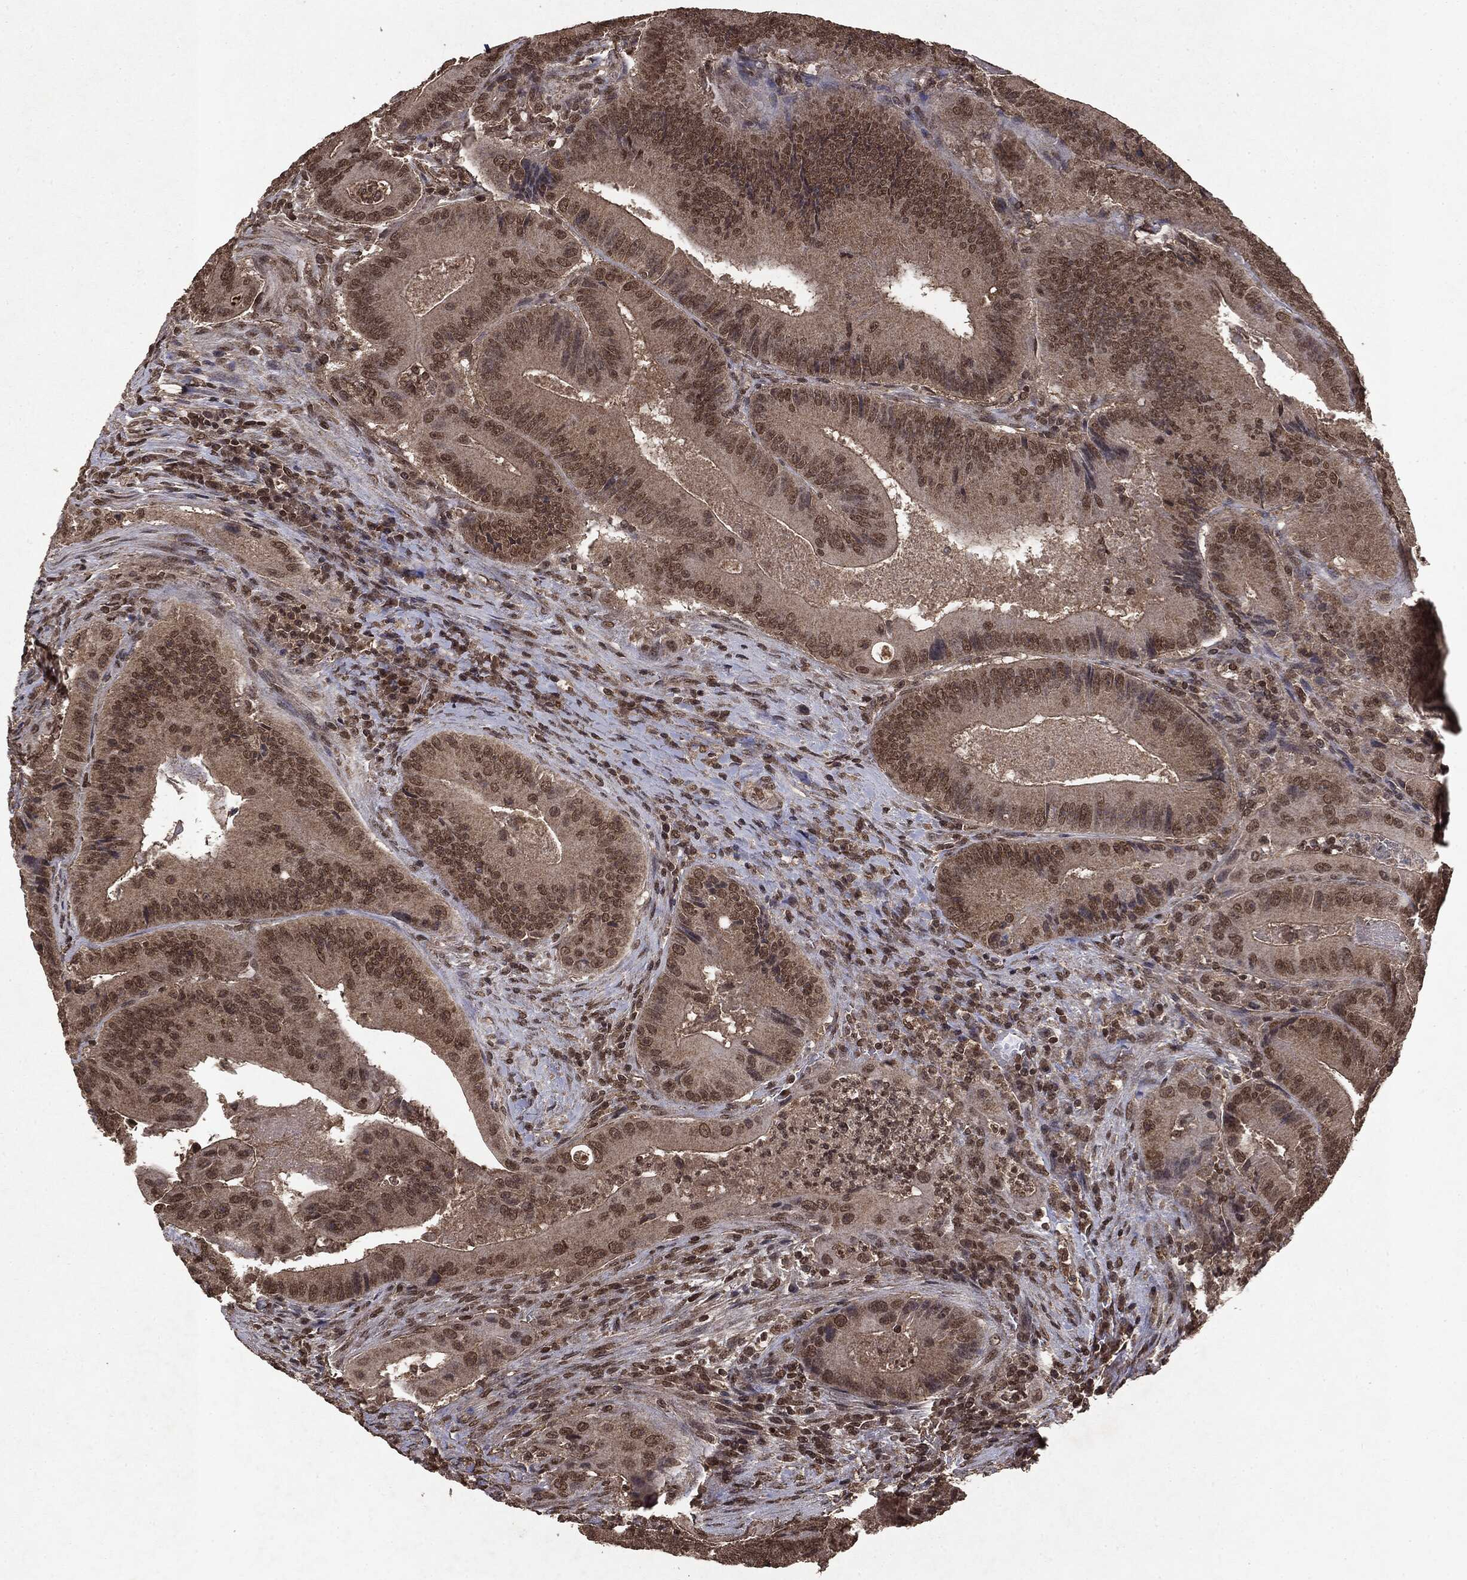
{"staining": {"intensity": "weak", "quantity": "25%-75%", "location": "cytoplasmic/membranous,nuclear"}, "tissue": "colorectal cancer", "cell_type": "Tumor cells", "image_type": "cancer", "snomed": [{"axis": "morphology", "description": "Adenocarcinoma, NOS"}, {"axis": "topography", "description": "Colon"}], "caption": "IHC of human colorectal adenocarcinoma demonstrates low levels of weak cytoplasmic/membranous and nuclear positivity in about 25%-75% of tumor cells. The staining was performed using DAB to visualize the protein expression in brown, while the nuclei were stained in blue with hematoxylin (Magnification: 20x).", "gene": "PEBP1", "patient": {"sex": "female", "age": 86}}